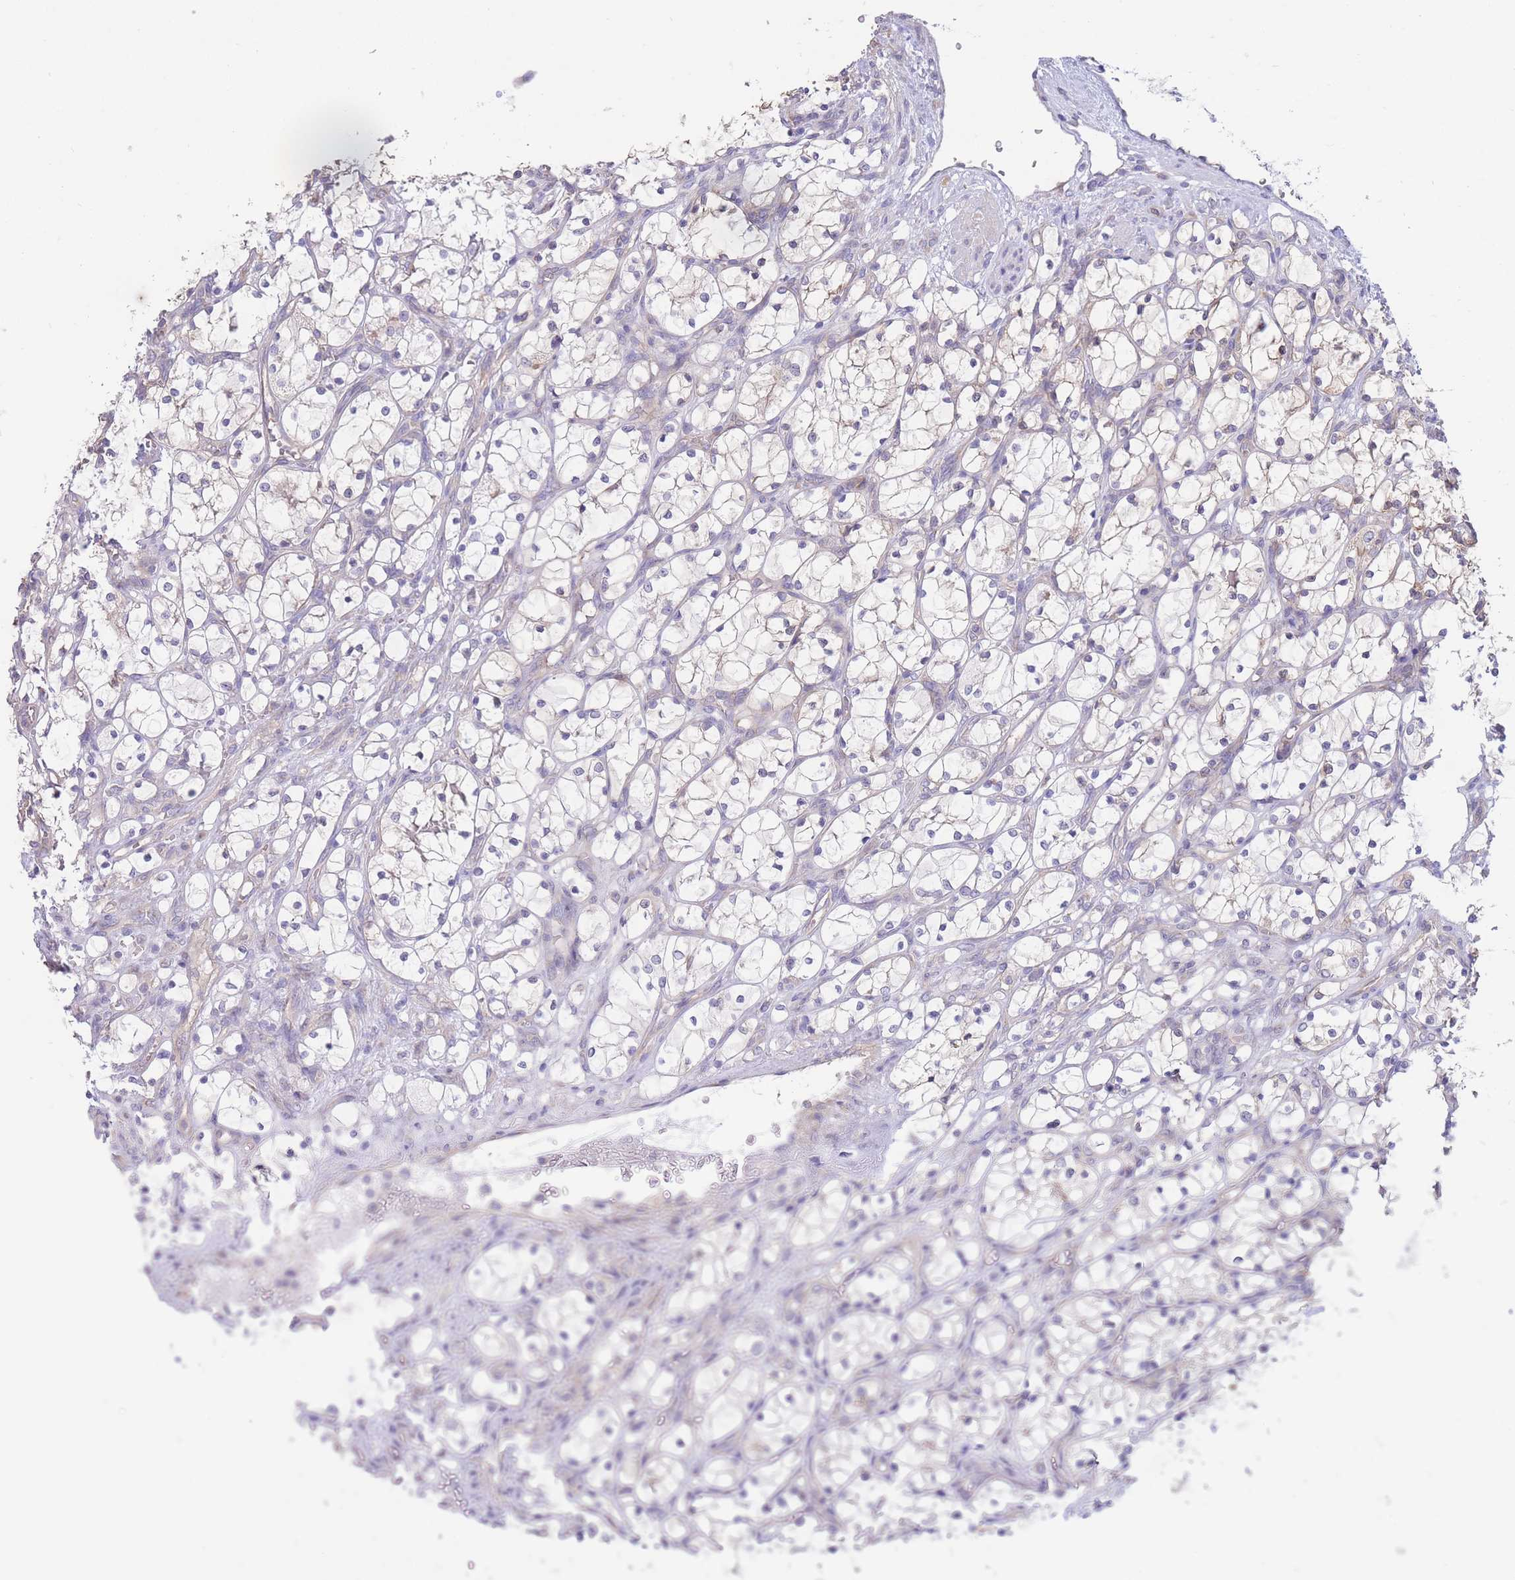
{"staining": {"intensity": "negative", "quantity": "none", "location": "none"}, "tissue": "renal cancer", "cell_type": "Tumor cells", "image_type": "cancer", "snomed": [{"axis": "morphology", "description": "Adenocarcinoma, NOS"}, {"axis": "topography", "description": "Kidney"}], "caption": "An immunohistochemistry (IHC) image of renal cancer is shown. There is no staining in tumor cells of renal cancer.", "gene": "ALS2CL", "patient": {"sex": "female", "age": 69}}